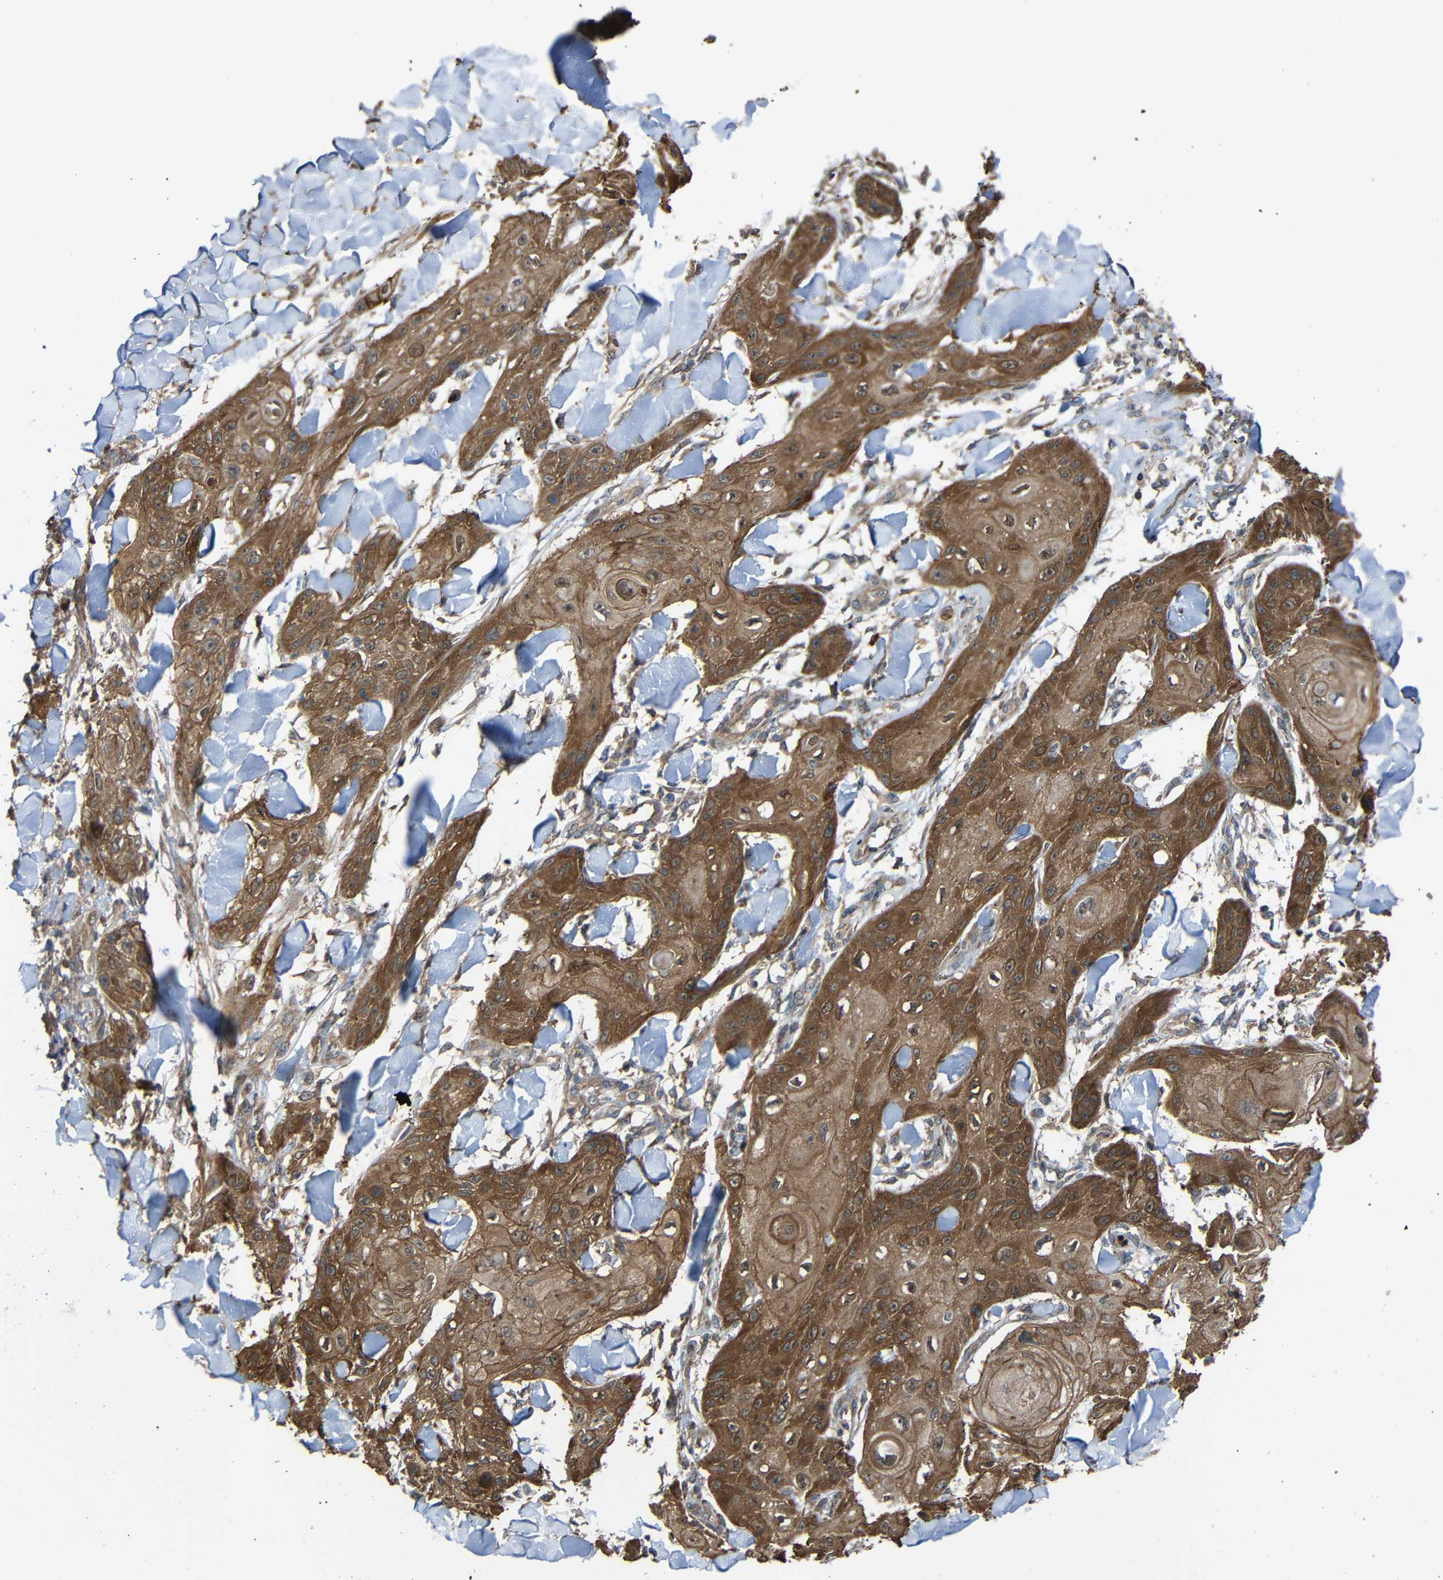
{"staining": {"intensity": "strong", "quantity": ">75%", "location": "cytoplasmic/membranous"}, "tissue": "skin cancer", "cell_type": "Tumor cells", "image_type": "cancer", "snomed": [{"axis": "morphology", "description": "Squamous cell carcinoma, NOS"}, {"axis": "topography", "description": "Skin"}], "caption": "Immunohistochemistry (IHC) micrograph of neoplastic tissue: skin squamous cell carcinoma stained using IHC shows high levels of strong protein expression localized specifically in the cytoplasmic/membranous of tumor cells, appearing as a cytoplasmic/membranous brown color.", "gene": "CHST9", "patient": {"sex": "male", "age": 74}}